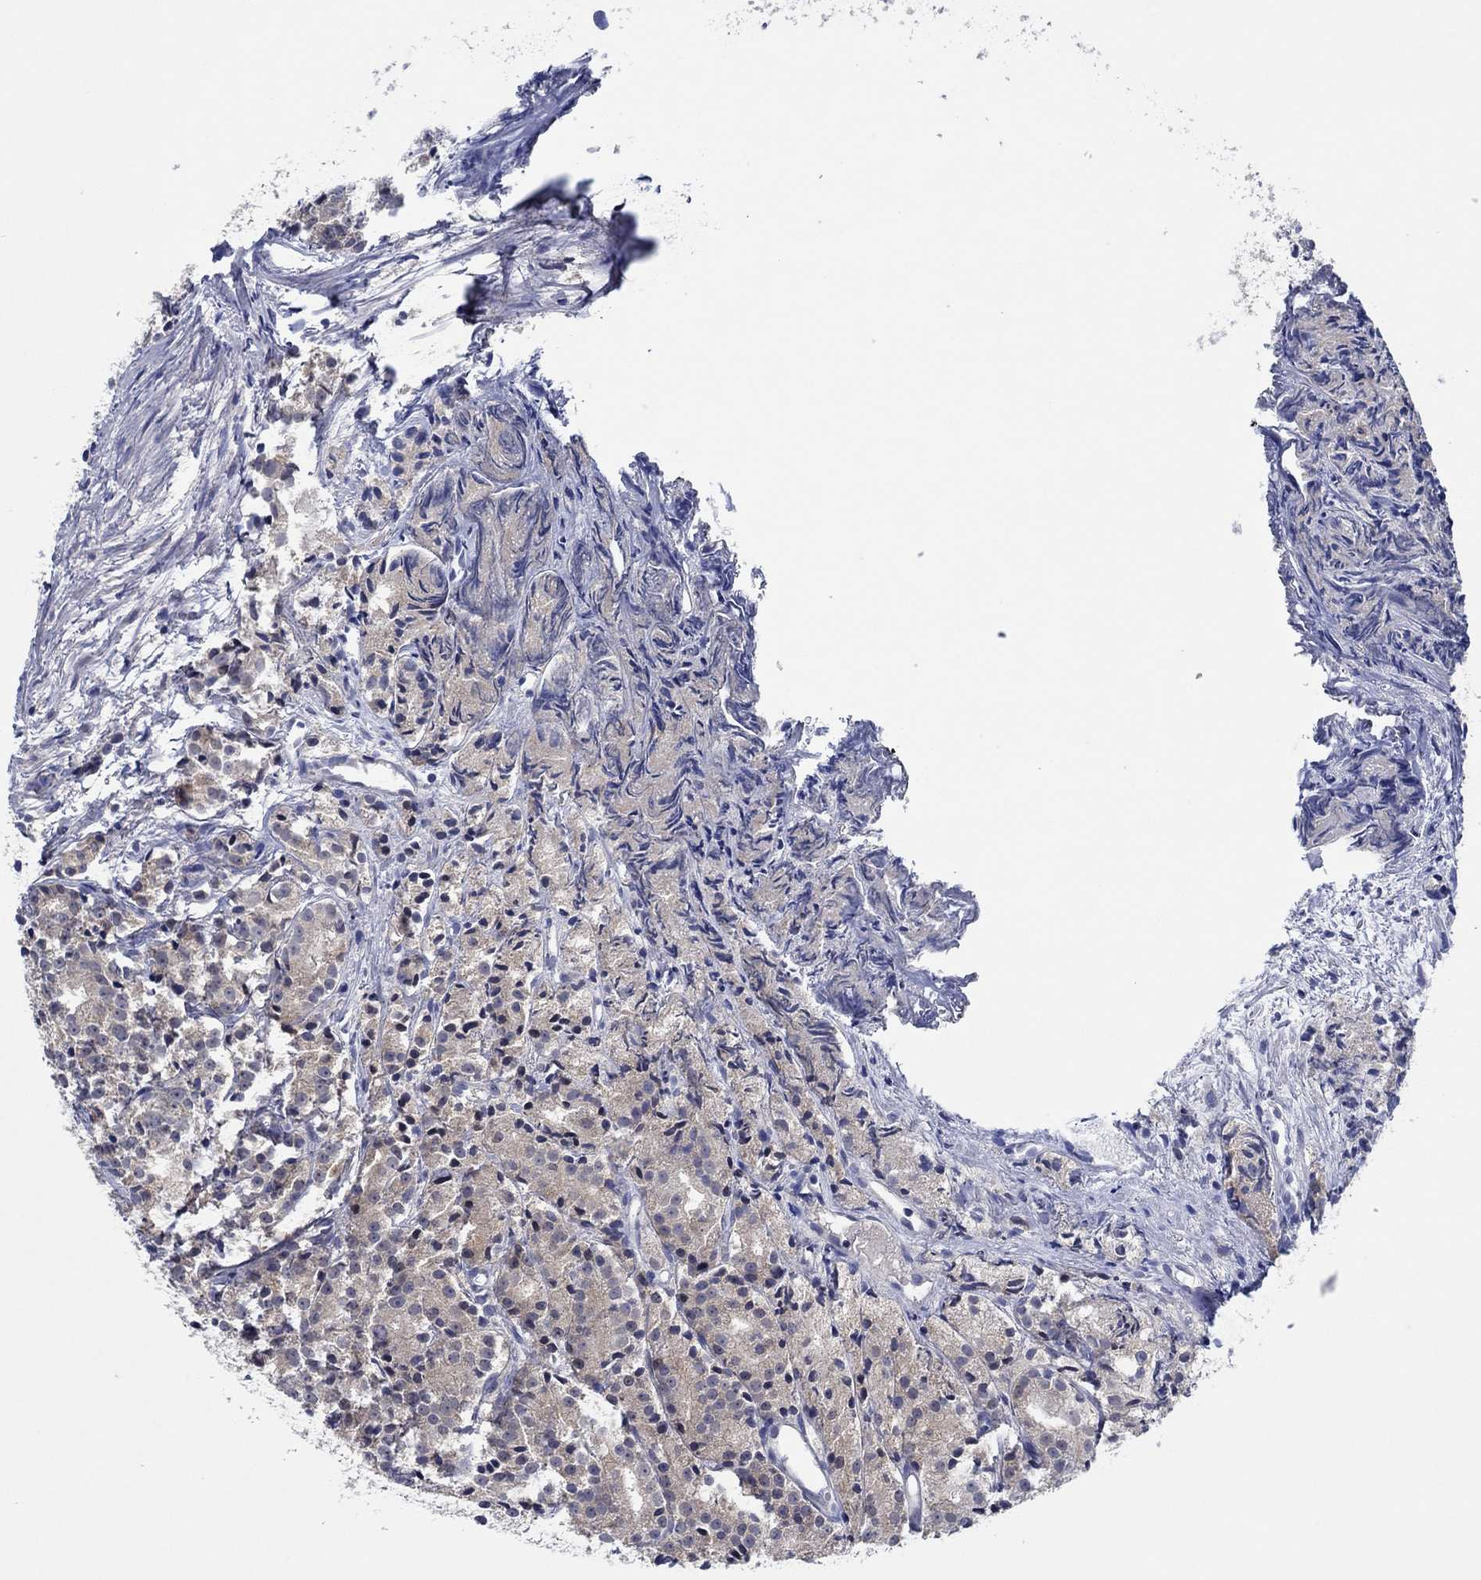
{"staining": {"intensity": "weak", "quantity": "<25%", "location": "cytoplasmic/membranous"}, "tissue": "prostate cancer", "cell_type": "Tumor cells", "image_type": "cancer", "snomed": [{"axis": "morphology", "description": "Adenocarcinoma, Medium grade"}, {"axis": "topography", "description": "Prostate"}], "caption": "A photomicrograph of prostate cancer (adenocarcinoma (medium-grade)) stained for a protein reveals no brown staining in tumor cells. (DAB immunohistochemistry visualized using brightfield microscopy, high magnification).", "gene": "PRRT3", "patient": {"sex": "male", "age": 74}}